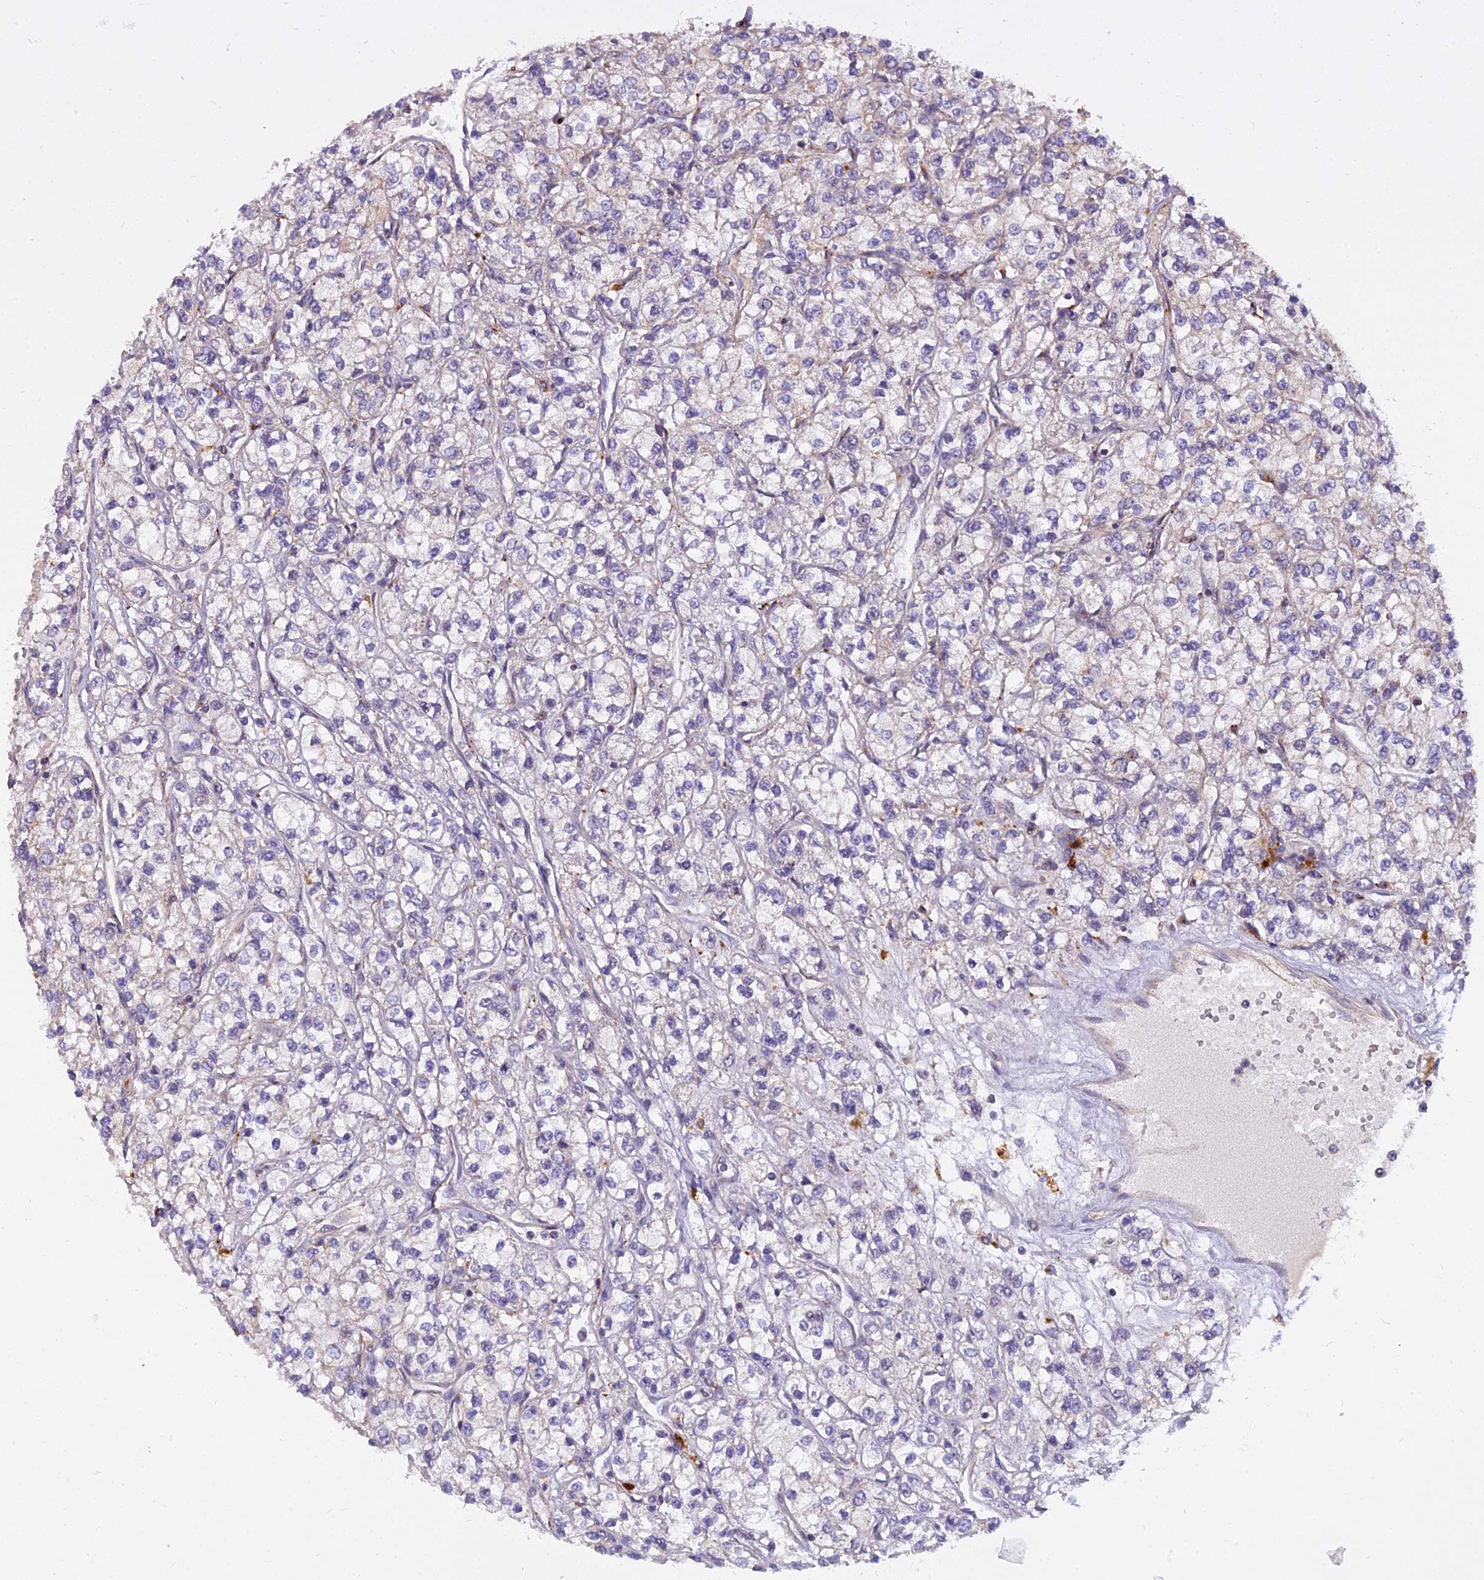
{"staining": {"intensity": "weak", "quantity": "<25%", "location": "cytoplasmic/membranous"}, "tissue": "renal cancer", "cell_type": "Tumor cells", "image_type": "cancer", "snomed": [{"axis": "morphology", "description": "Adenocarcinoma, NOS"}, {"axis": "topography", "description": "Kidney"}], "caption": "This is a histopathology image of immunohistochemistry staining of adenocarcinoma (renal), which shows no positivity in tumor cells.", "gene": "GLYATL3", "patient": {"sex": "male", "age": 80}}